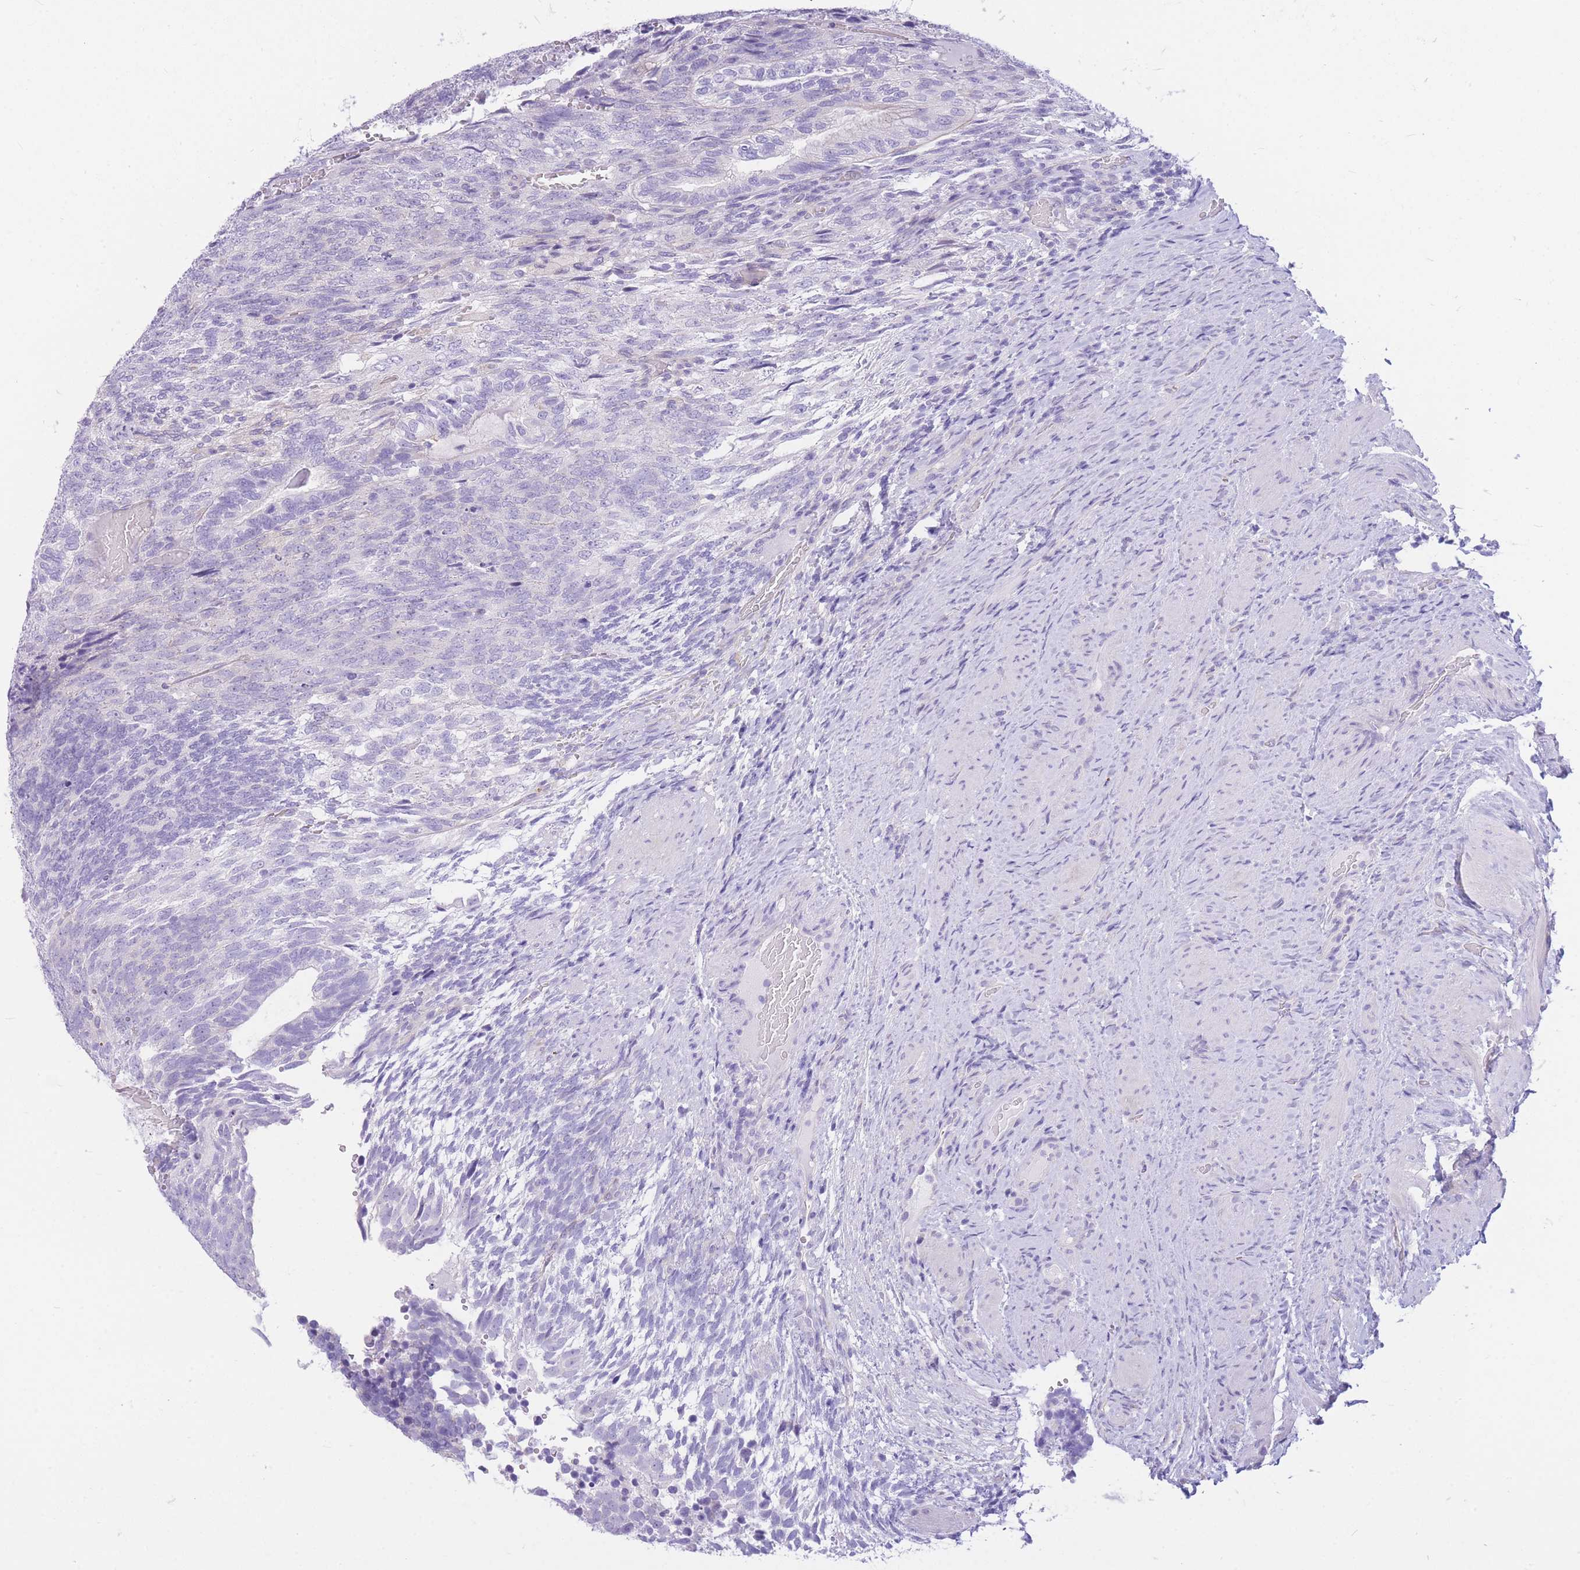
{"staining": {"intensity": "negative", "quantity": "none", "location": "none"}, "tissue": "testis cancer", "cell_type": "Tumor cells", "image_type": "cancer", "snomed": [{"axis": "morphology", "description": "Carcinoma, Embryonal, NOS"}, {"axis": "topography", "description": "Testis"}], "caption": "Tumor cells show no significant staining in testis embryonal carcinoma.", "gene": "ZNF311", "patient": {"sex": "male", "age": 23}}